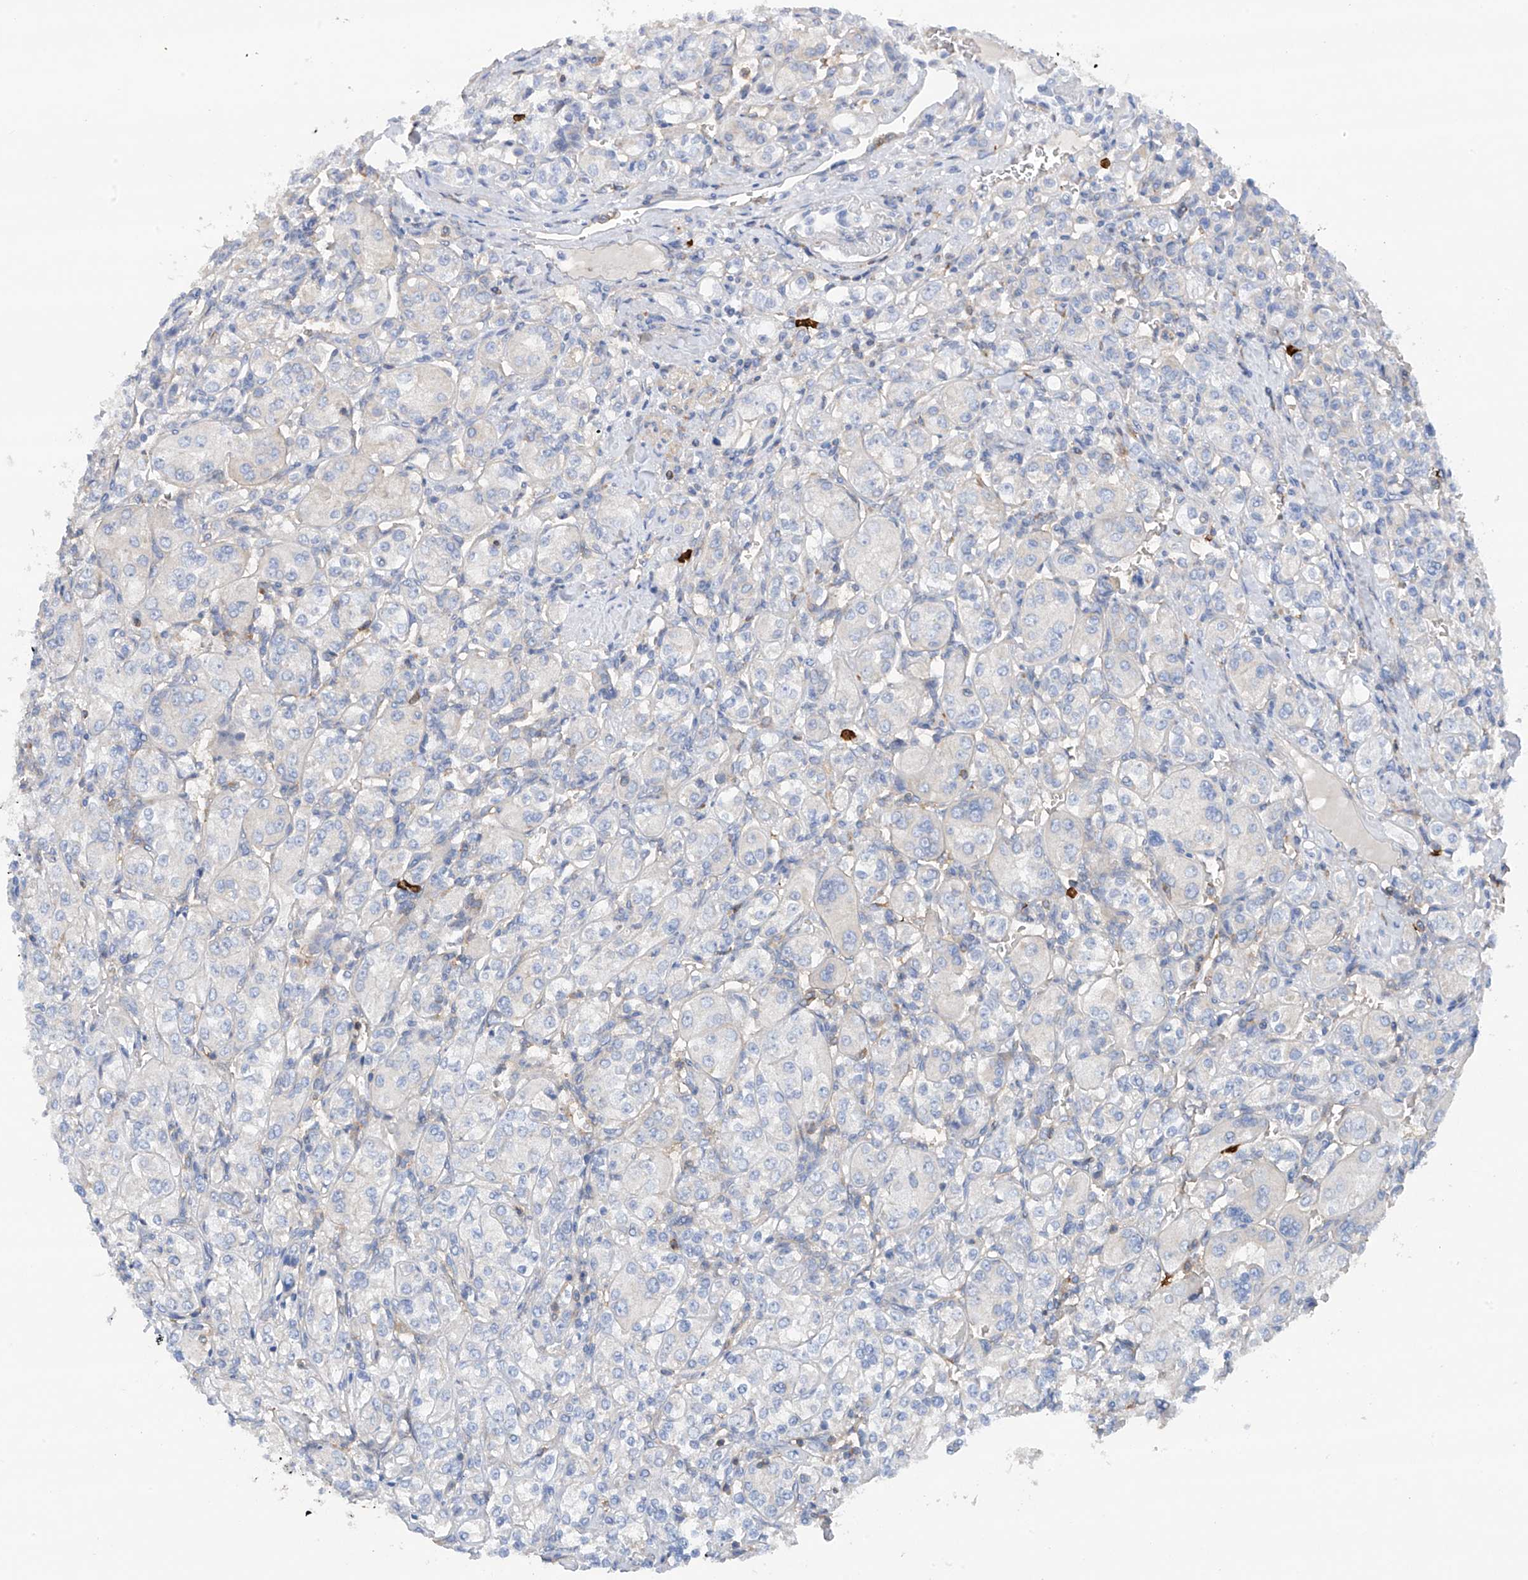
{"staining": {"intensity": "negative", "quantity": "none", "location": "none"}, "tissue": "renal cancer", "cell_type": "Tumor cells", "image_type": "cancer", "snomed": [{"axis": "morphology", "description": "Adenocarcinoma, NOS"}, {"axis": "topography", "description": "Kidney"}], "caption": "Tumor cells are negative for protein expression in human renal cancer (adenocarcinoma).", "gene": "PHACTR2", "patient": {"sex": "male", "age": 77}}